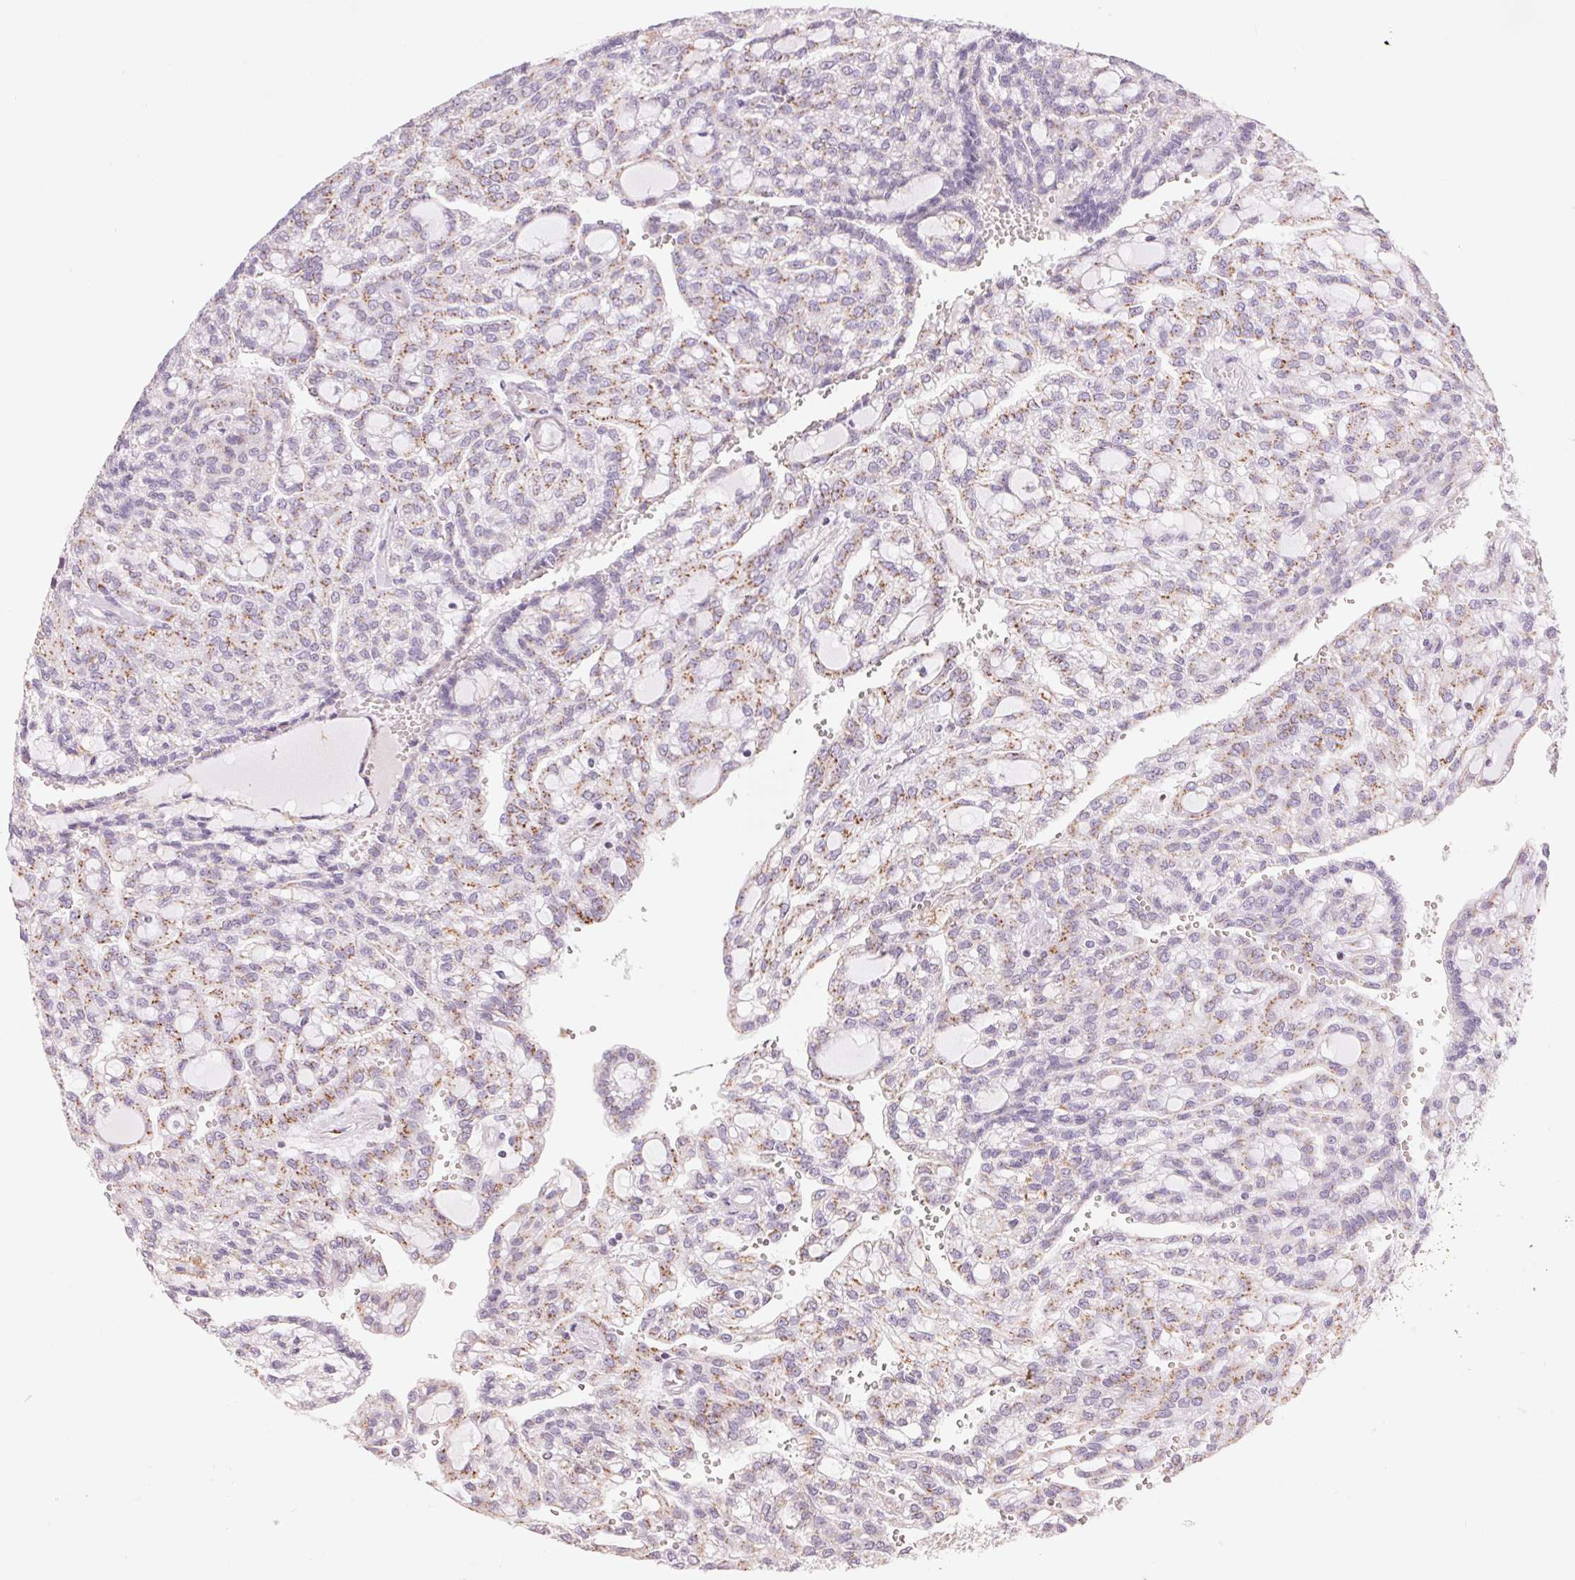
{"staining": {"intensity": "moderate", "quantity": ">75%", "location": "cytoplasmic/membranous"}, "tissue": "renal cancer", "cell_type": "Tumor cells", "image_type": "cancer", "snomed": [{"axis": "morphology", "description": "Adenocarcinoma, NOS"}, {"axis": "topography", "description": "Kidney"}], "caption": "Moderate cytoplasmic/membranous protein staining is appreciated in about >75% of tumor cells in renal cancer.", "gene": "GALNT7", "patient": {"sex": "male", "age": 63}}